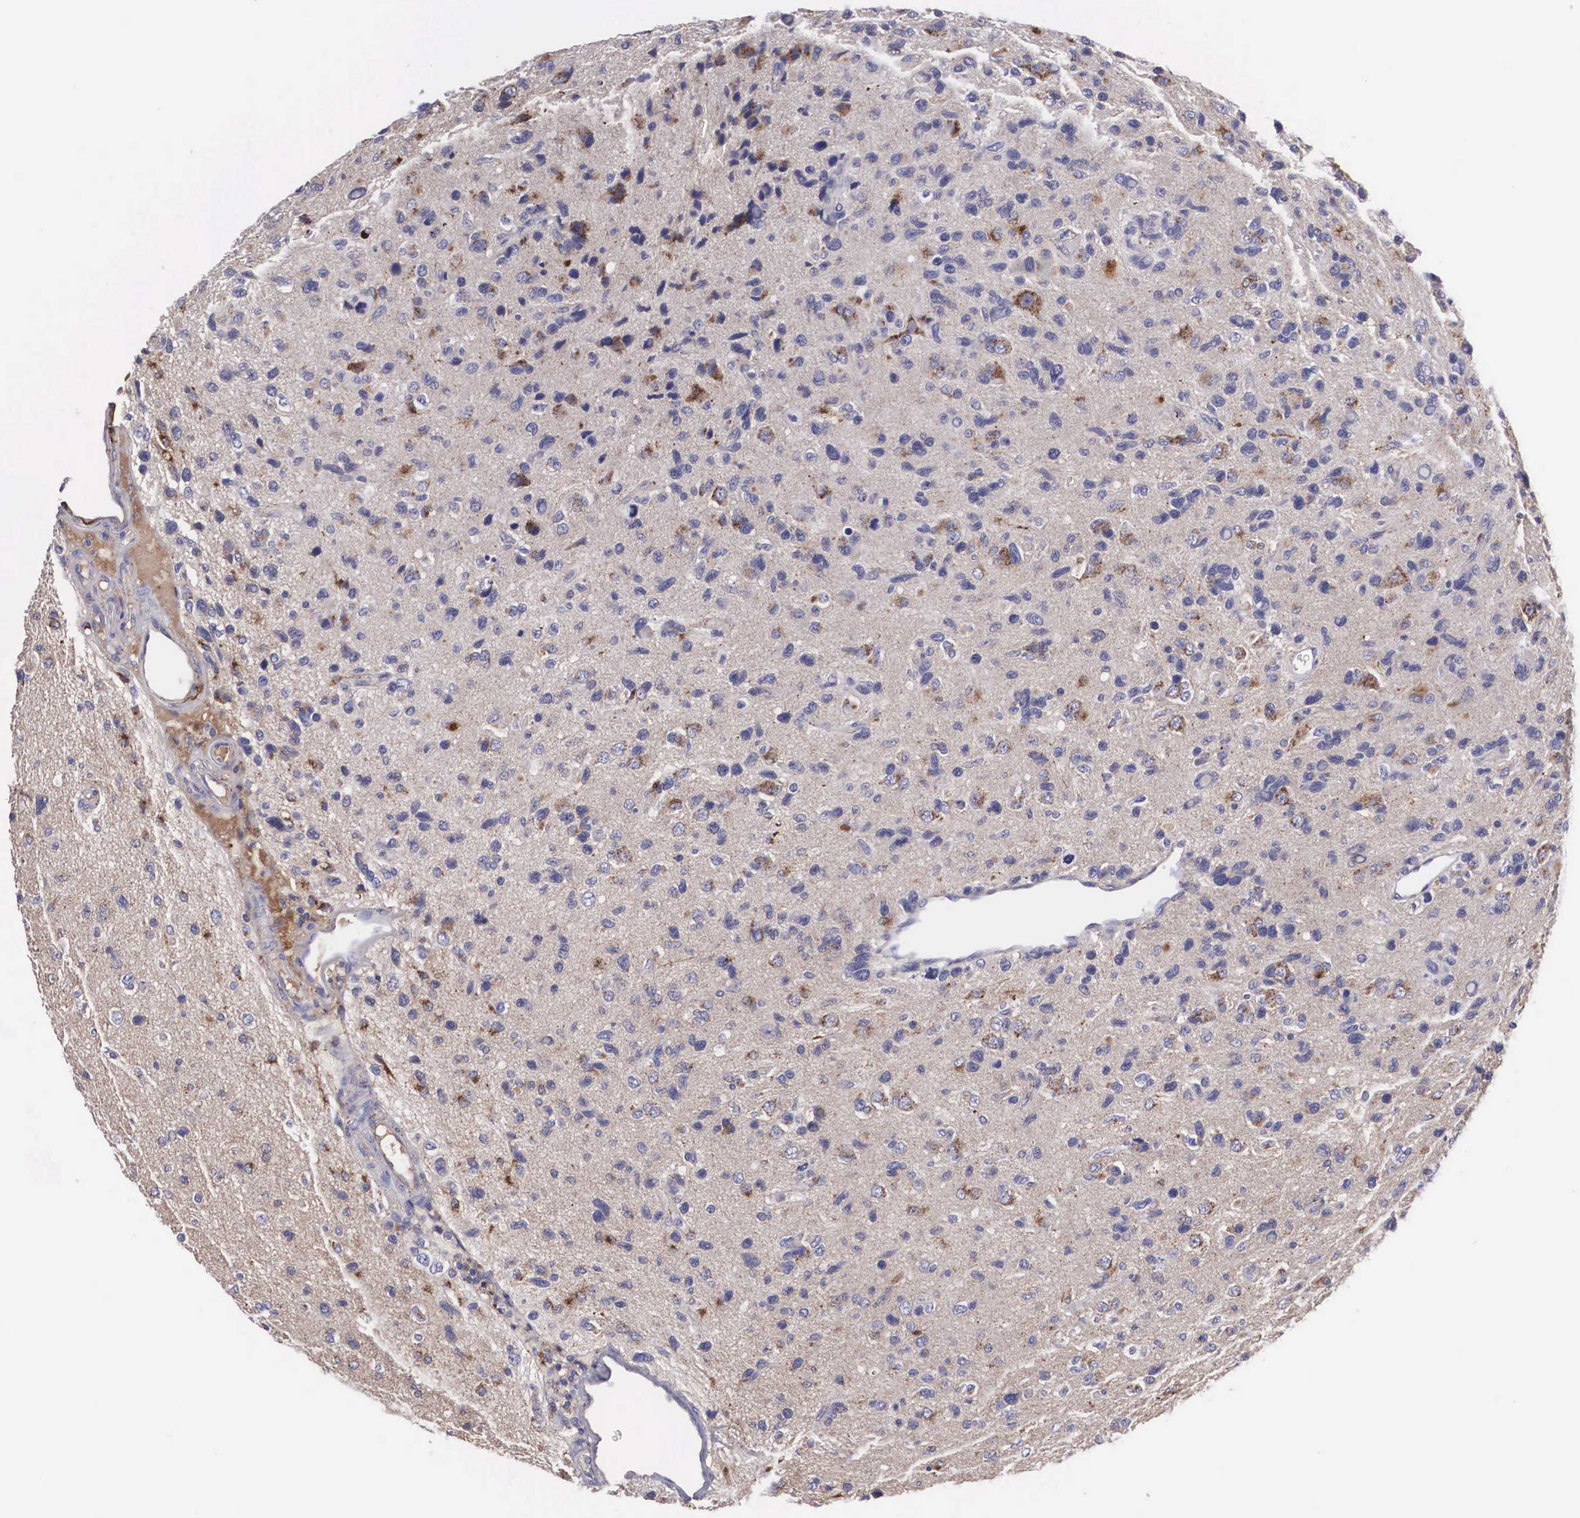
{"staining": {"intensity": "weak", "quantity": "<25%", "location": "cytoplasmic/membranous,nuclear"}, "tissue": "glioma", "cell_type": "Tumor cells", "image_type": "cancer", "snomed": [{"axis": "morphology", "description": "Glioma, malignant, High grade"}, {"axis": "topography", "description": "Brain"}], "caption": "Image shows no significant protein expression in tumor cells of glioma.", "gene": "CLU", "patient": {"sex": "male", "age": 77}}